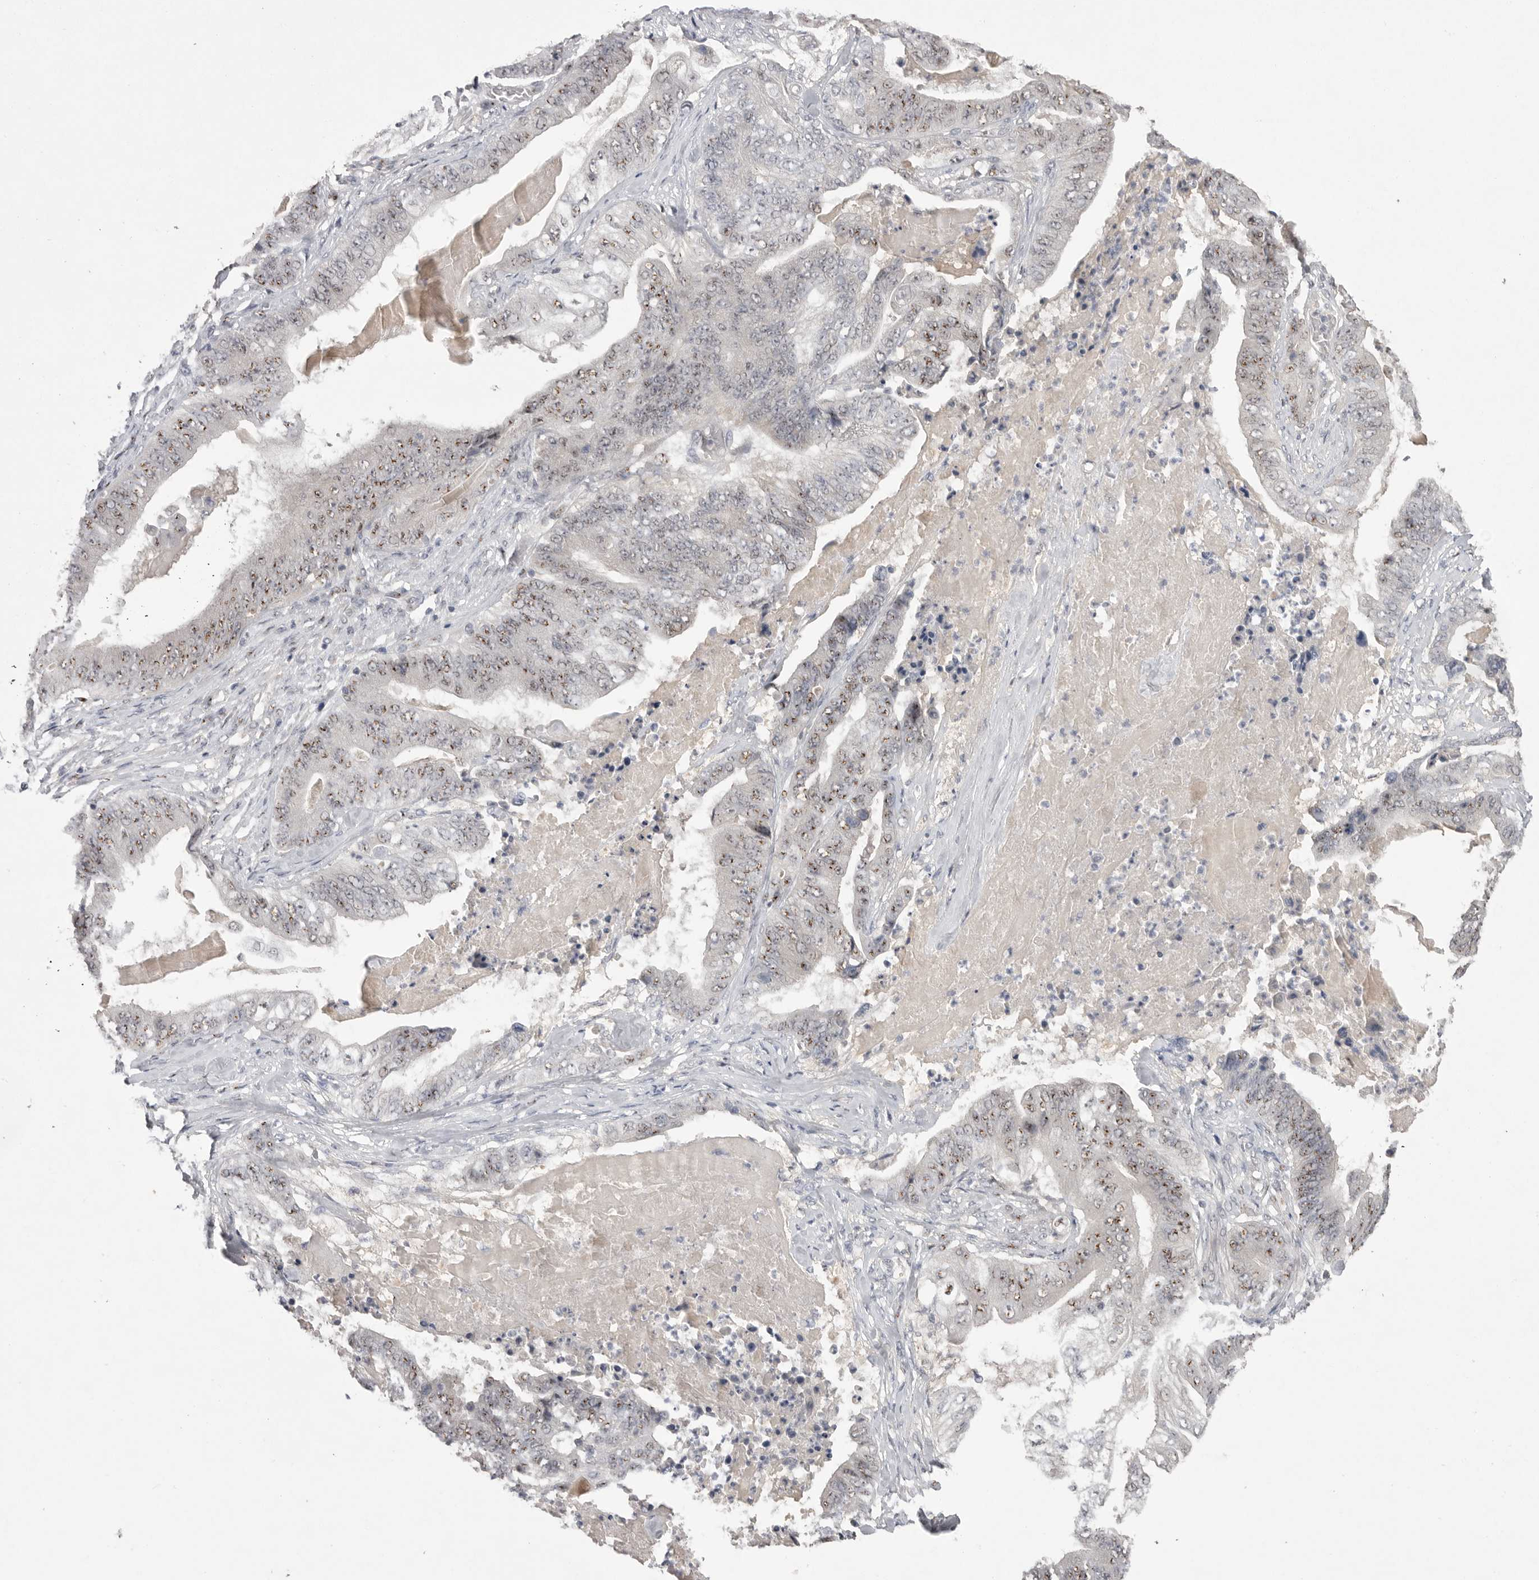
{"staining": {"intensity": "moderate", "quantity": ">75%", "location": "nuclear"}, "tissue": "stomach cancer", "cell_type": "Tumor cells", "image_type": "cancer", "snomed": [{"axis": "morphology", "description": "Adenocarcinoma, NOS"}, {"axis": "topography", "description": "Stomach"}], "caption": "Human stomach adenocarcinoma stained with a brown dye reveals moderate nuclear positive staining in about >75% of tumor cells.", "gene": "HUS1", "patient": {"sex": "female", "age": 73}}